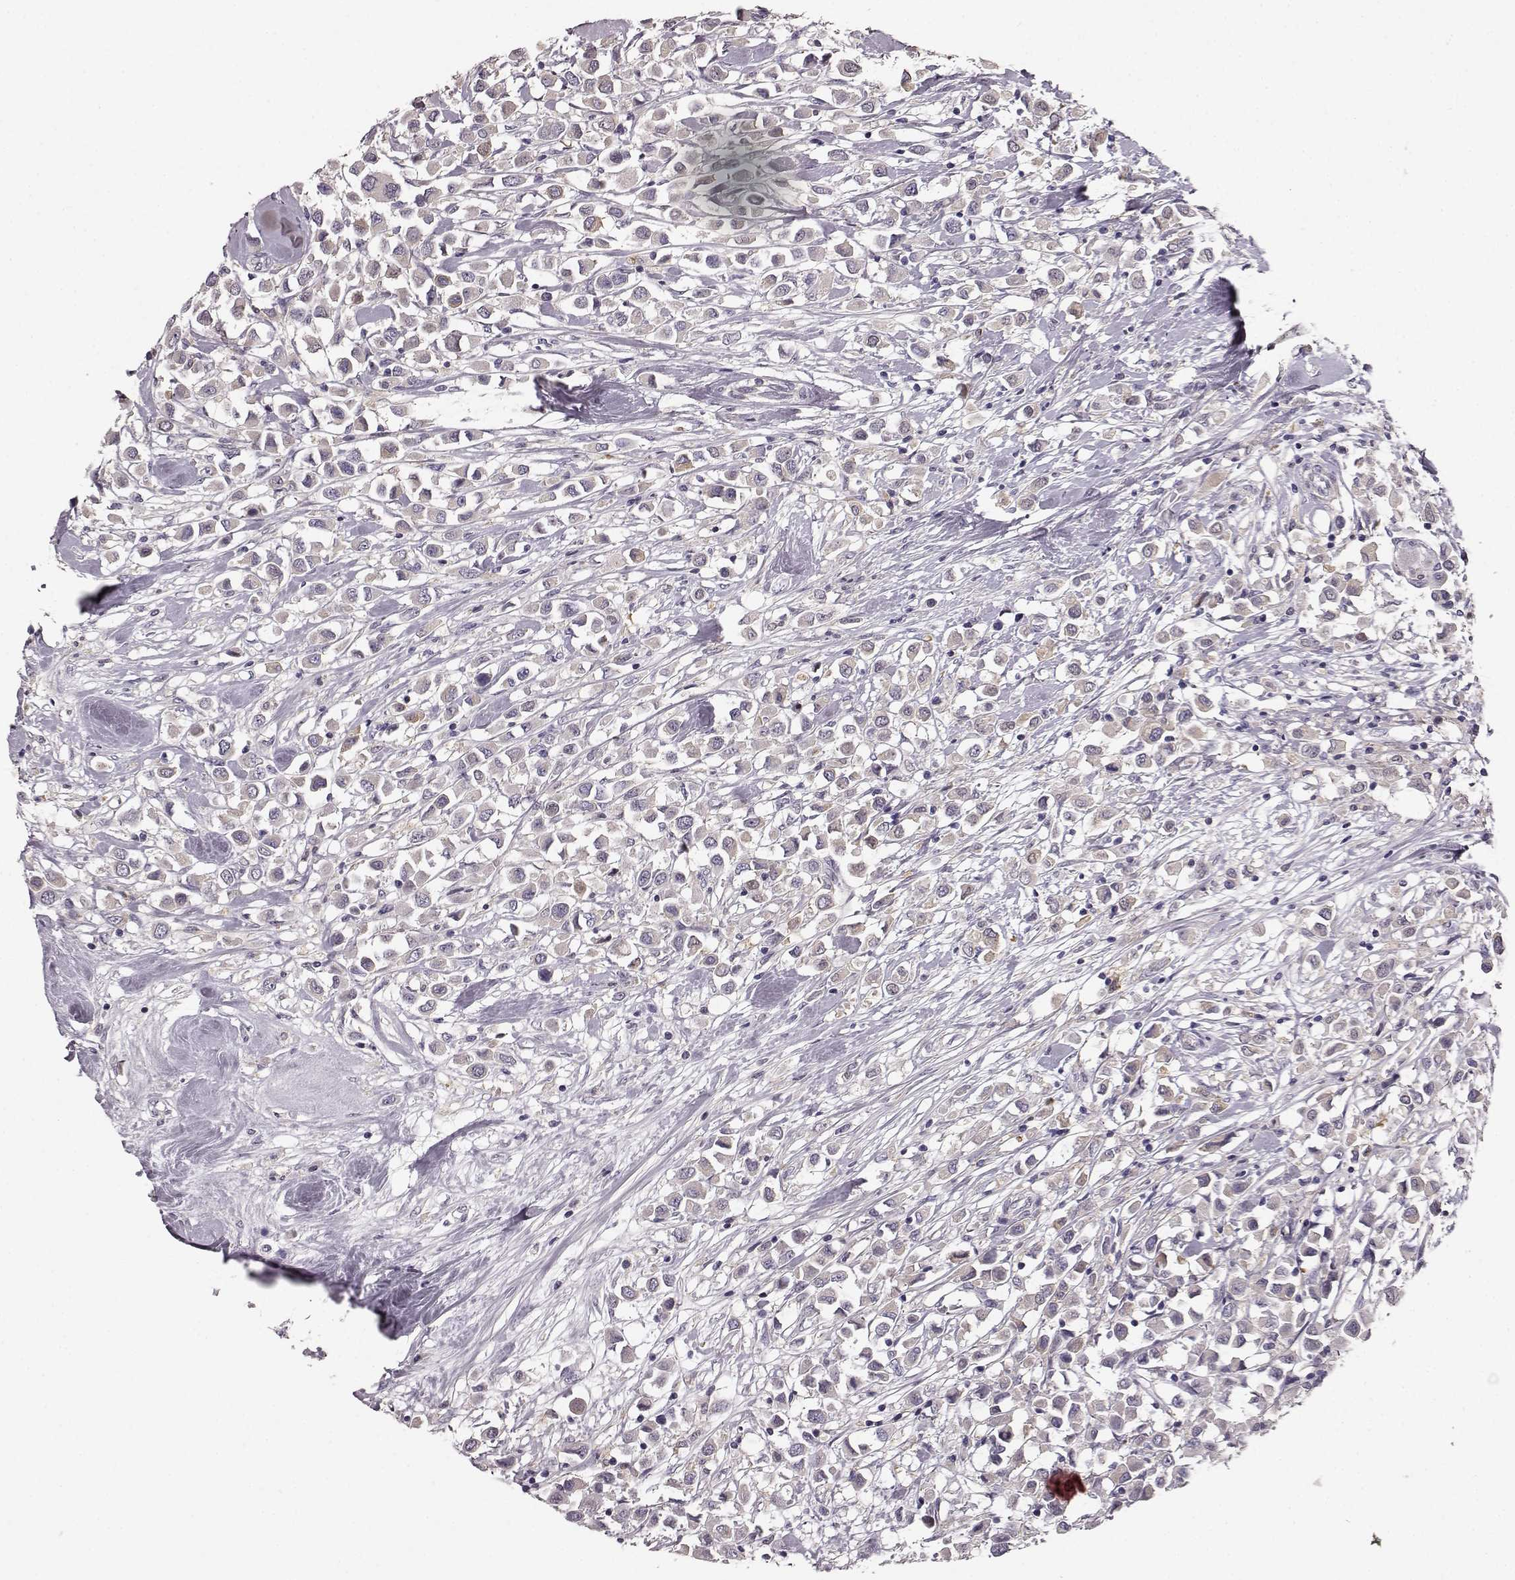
{"staining": {"intensity": "weak", "quantity": "25%-75%", "location": "cytoplasmic/membranous"}, "tissue": "breast cancer", "cell_type": "Tumor cells", "image_type": "cancer", "snomed": [{"axis": "morphology", "description": "Duct carcinoma"}, {"axis": "topography", "description": "Breast"}], "caption": "This is a histology image of immunohistochemistry (IHC) staining of intraductal carcinoma (breast), which shows weak staining in the cytoplasmic/membranous of tumor cells.", "gene": "GPR50", "patient": {"sex": "female", "age": 61}}